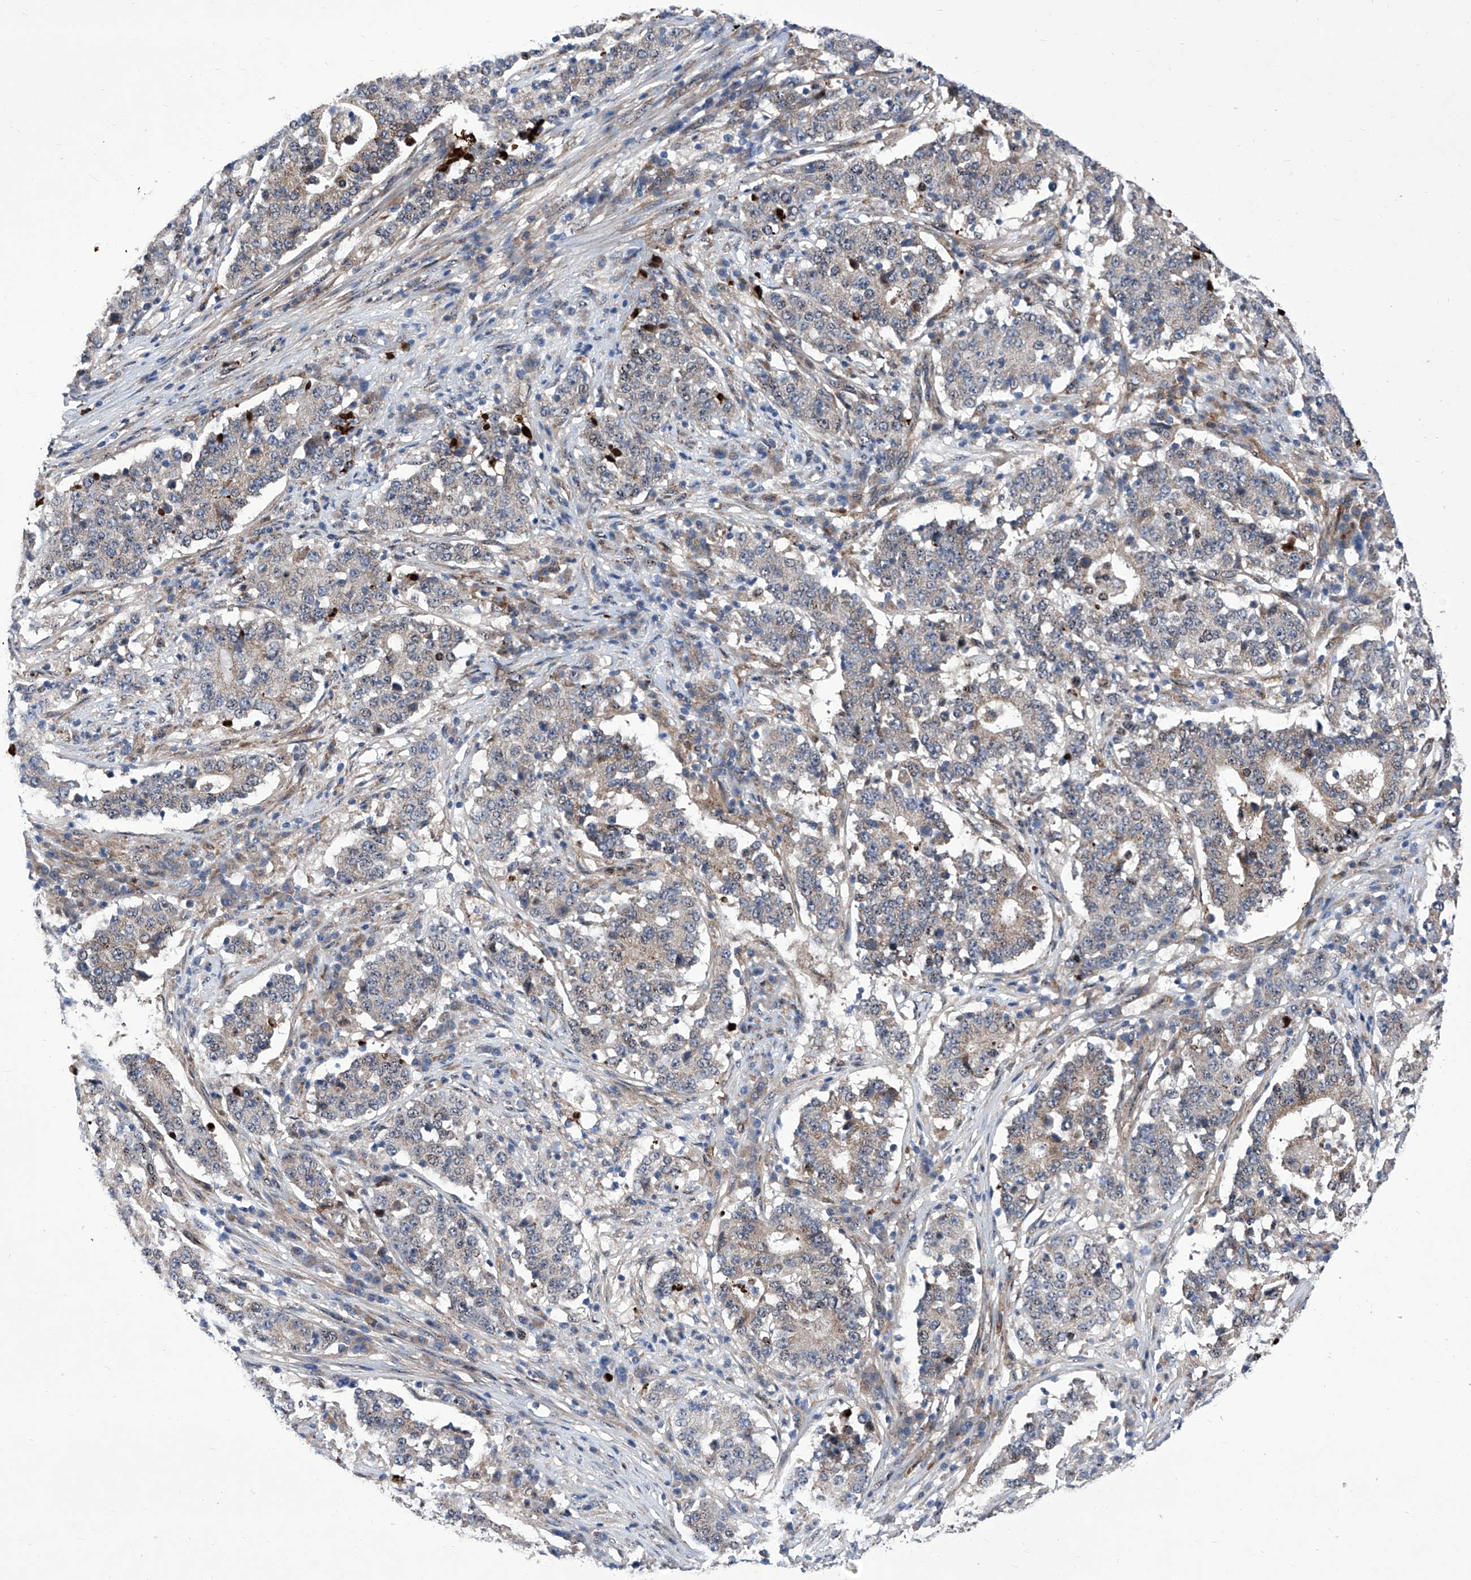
{"staining": {"intensity": "weak", "quantity": "<25%", "location": "cytoplasmic/membranous"}, "tissue": "stomach cancer", "cell_type": "Tumor cells", "image_type": "cancer", "snomed": [{"axis": "morphology", "description": "Adenocarcinoma, NOS"}, {"axis": "topography", "description": "Stomach"}], "caption": "A photomicrograph of human stomach adenocarcinoma is negative for staining in tumor cells.", "gene": "KTI12", "patient": {"sex": "male", "age": 59}}